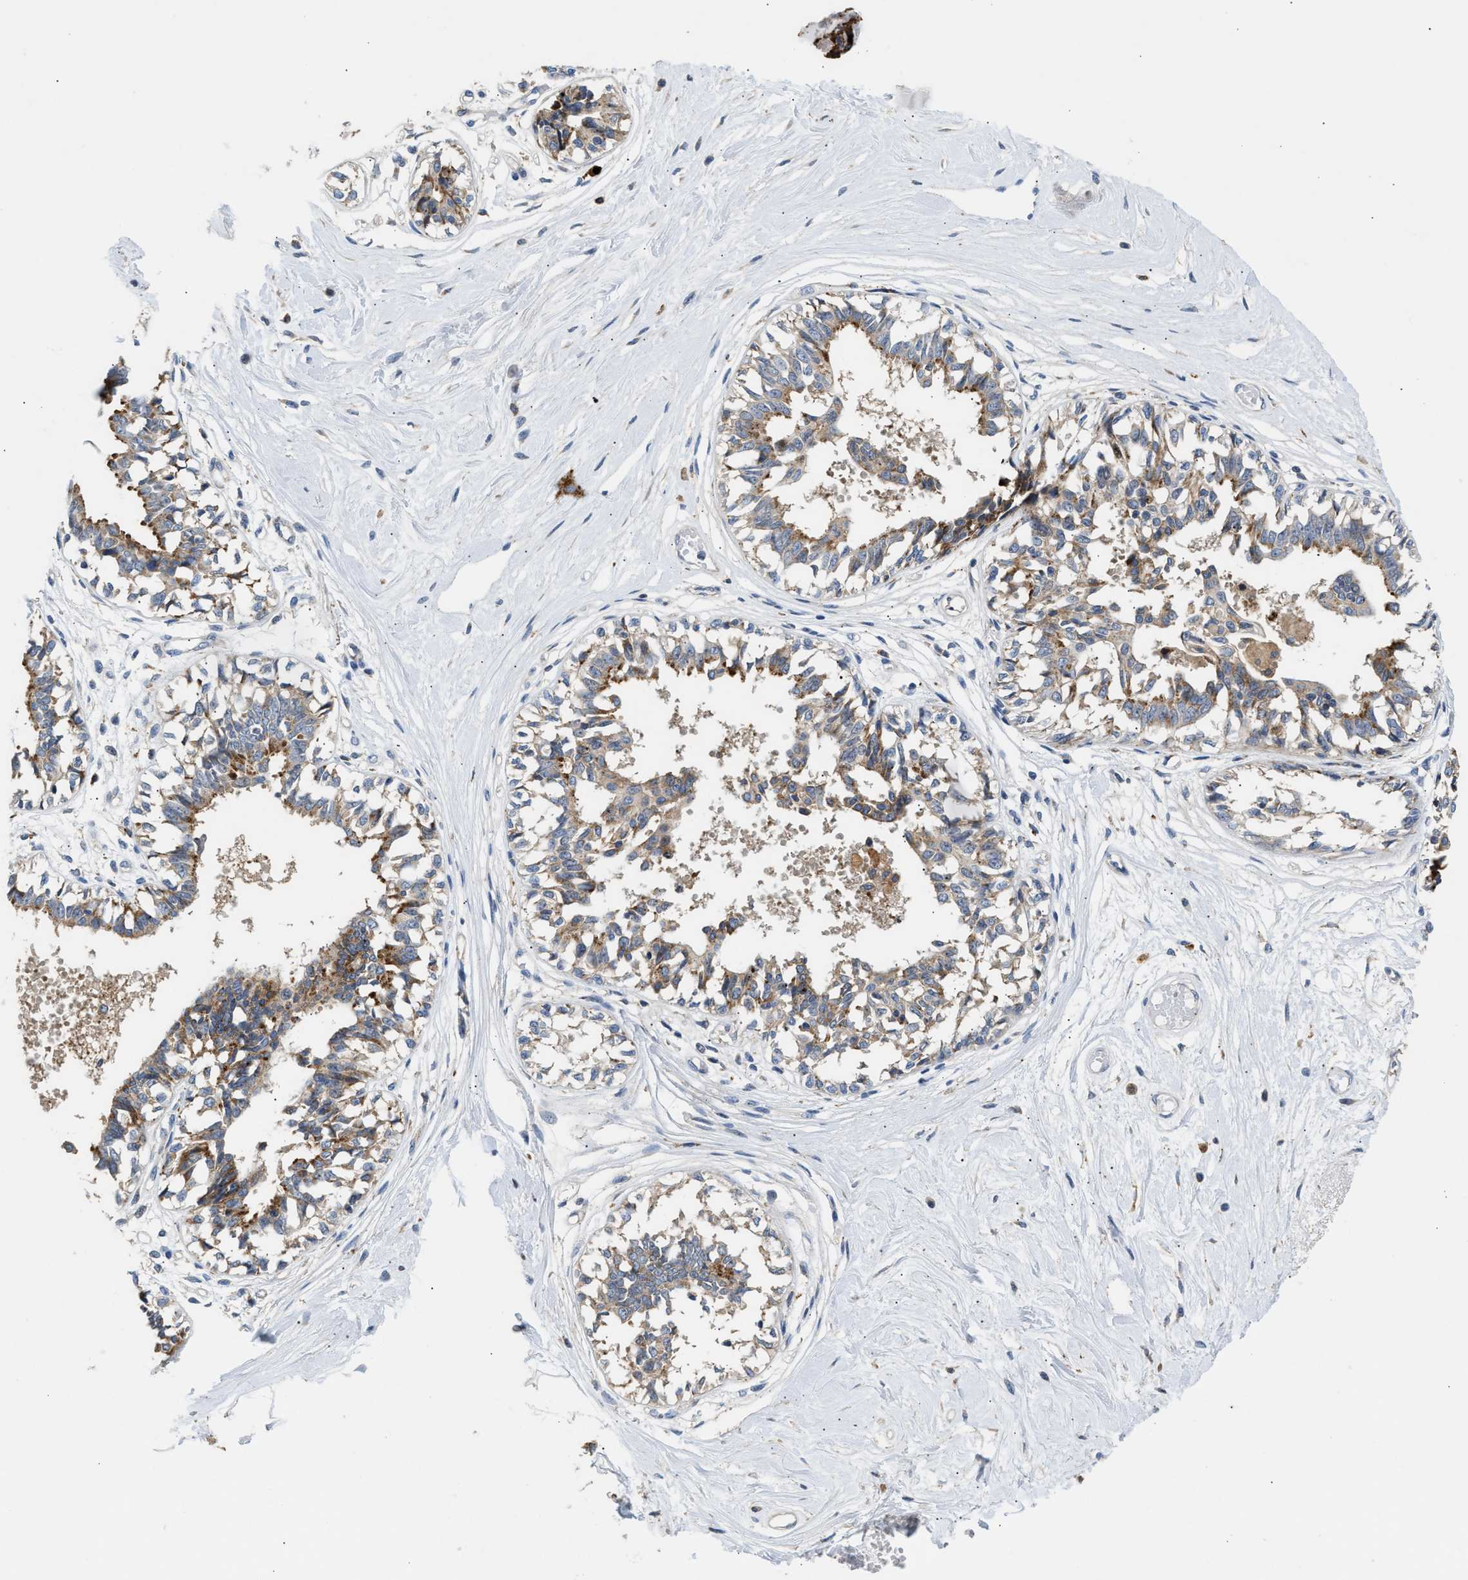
{"staining": {"intensity": "negative", "quantity": "none", "location": "none"}, "tissue": "breast", "cell_type": "Adipocytes", "image_type": "normal", "snomed": [{"axis": "morphology", "description": "Normal tissue, NOS"}, {"axis": "topography", "description": "Breast"}], "caption": "DAB (3,3'-diaminobenzidine) immunohistochemical staining of normal human breast demonstrates no significant staining in adipocytes.", "gene": "AMZ1", "patient": {"sex": "female", "age": 45}}